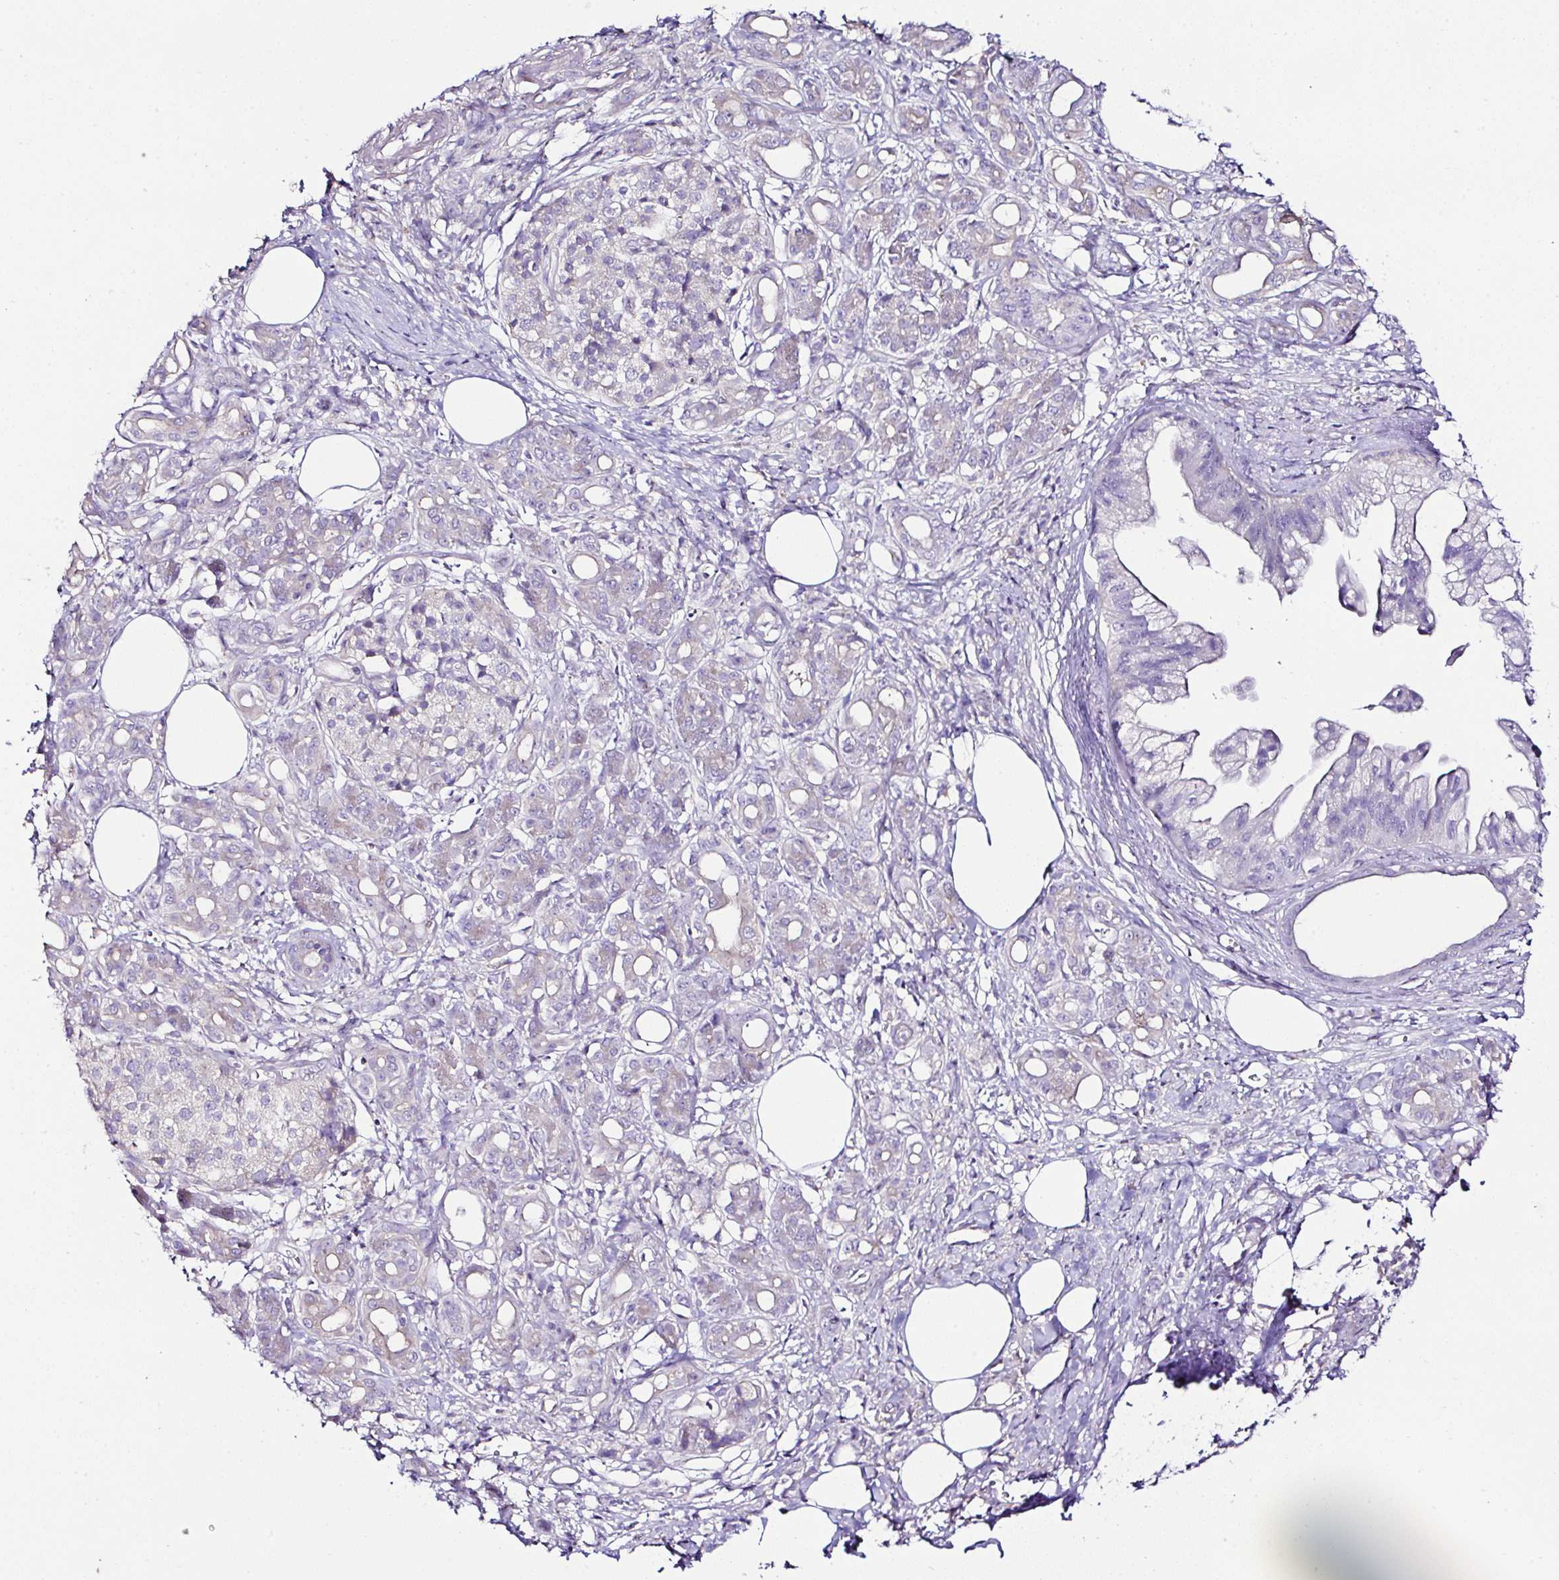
{"staining": {"intensity": "negative", "quantity": "none", "location": "none"}, "tissue": "pancreatic cancer", "cell_type": "Tumor cells", "image_type": "cancer", "snomed": [{"axis": "morphology", "description": "Adenocarcinoma, NOS"}, {"axis": "topography", "description": "Pancreas"}], "caption": "This is an immunohistochemistry (IHC) histopathology image of human pancreatic cancer. There is no expression in tumor cells.", "gene": "OR4P4", "patient": {"sex": "female", "age": 73}}